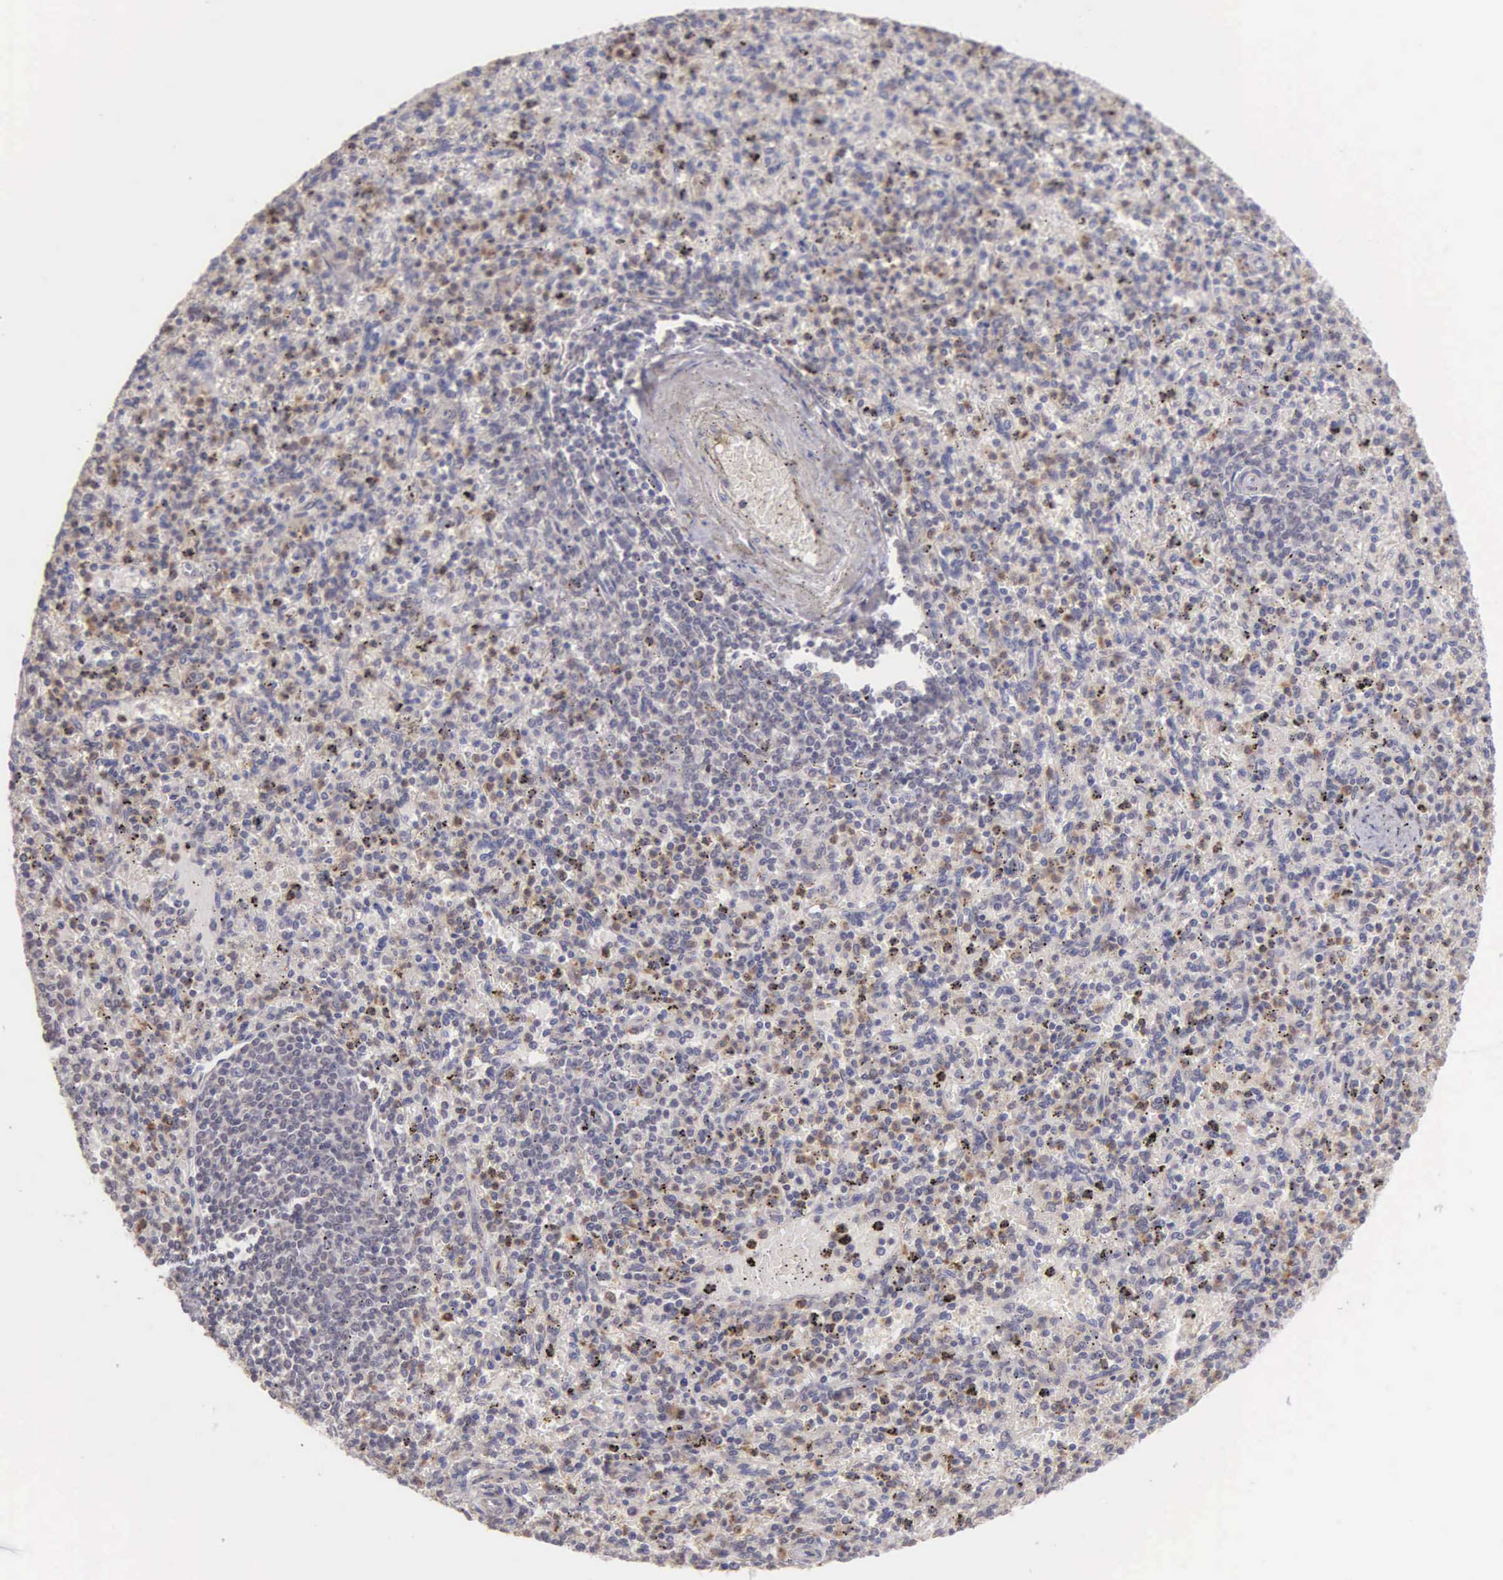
{"staining": {"intensity": "negative", "quantity": "none", "location": "none"}, "tissue": "spleen", "cell_type": "Cells in red pulp", "image_type": "normal", "snomed": [{"axis": "morphology", "description": "Normal tissue, NOS"}, {"axis": "topography", "description": "Spleen"}], "caption": "This is an immunohistochemistry (IHC) image of normal human spleen. There is no positivity in cells in red pulp.", "gene": "BRD1", "patient": {"sex": "male", "age": 72}}